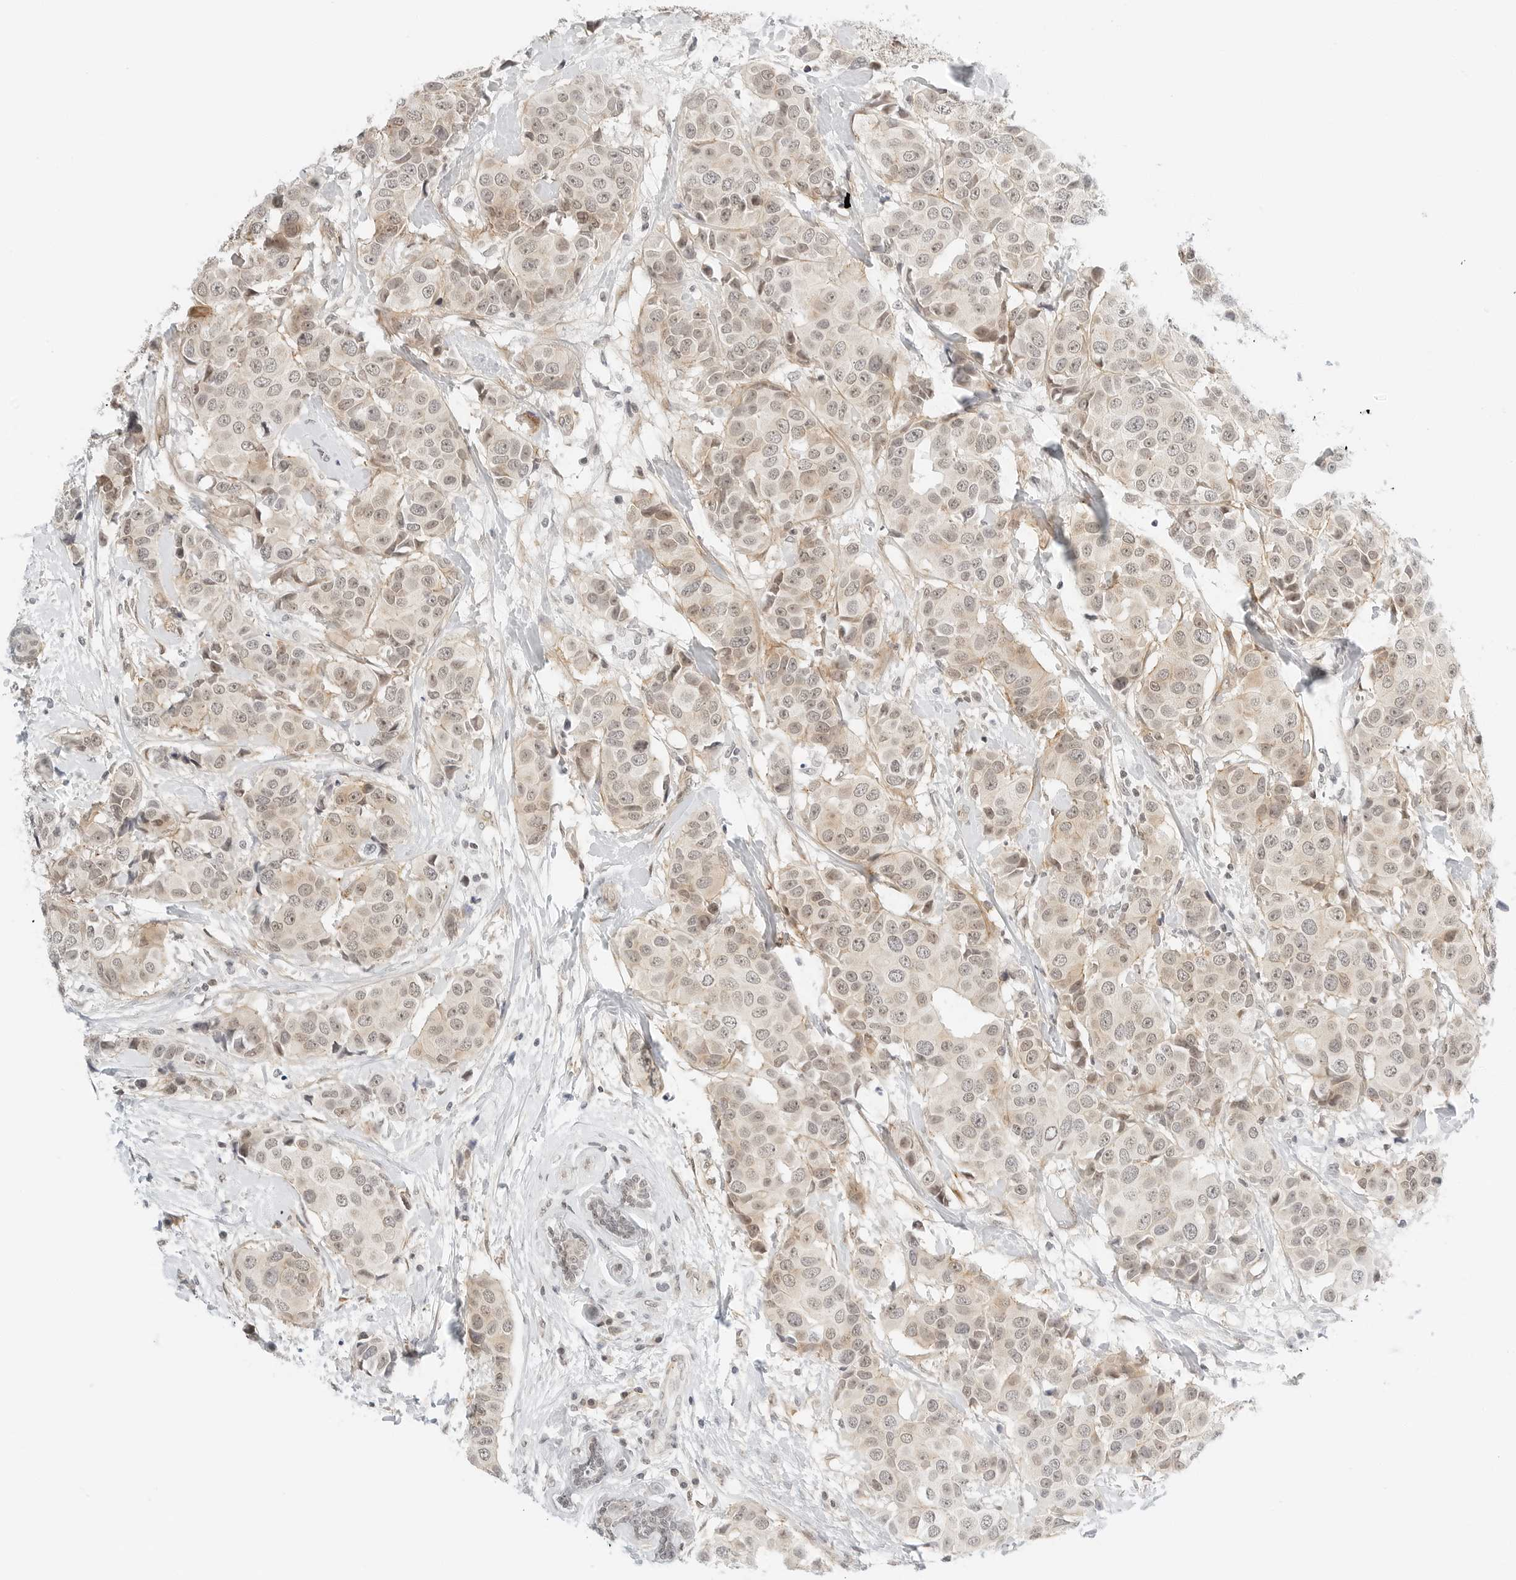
{"staining": {"intensity": "weak", "quantity": ">75%", "location": "cytoplasmic/membranous,nuclear"}, "tissue": "breast cancer", "cell_type": "Tumor cells", "image_type": "cancer", "snomed": [{"axis": "morphology", "description": "Normal tissue, NOS"}, {"axis": "morphology", "description": "Duct carcinoma"}, {"axis": "topography", "description": "Breast"}], "caption": "Tumor cells demonstrate low levels of weak cytoplasmic/membranous and nuclear positivity in approximately >75% of cells in human breast intraductal carcinoma.", "gene": "NEO1", "patient": {"sex": "female", "age": 39}}